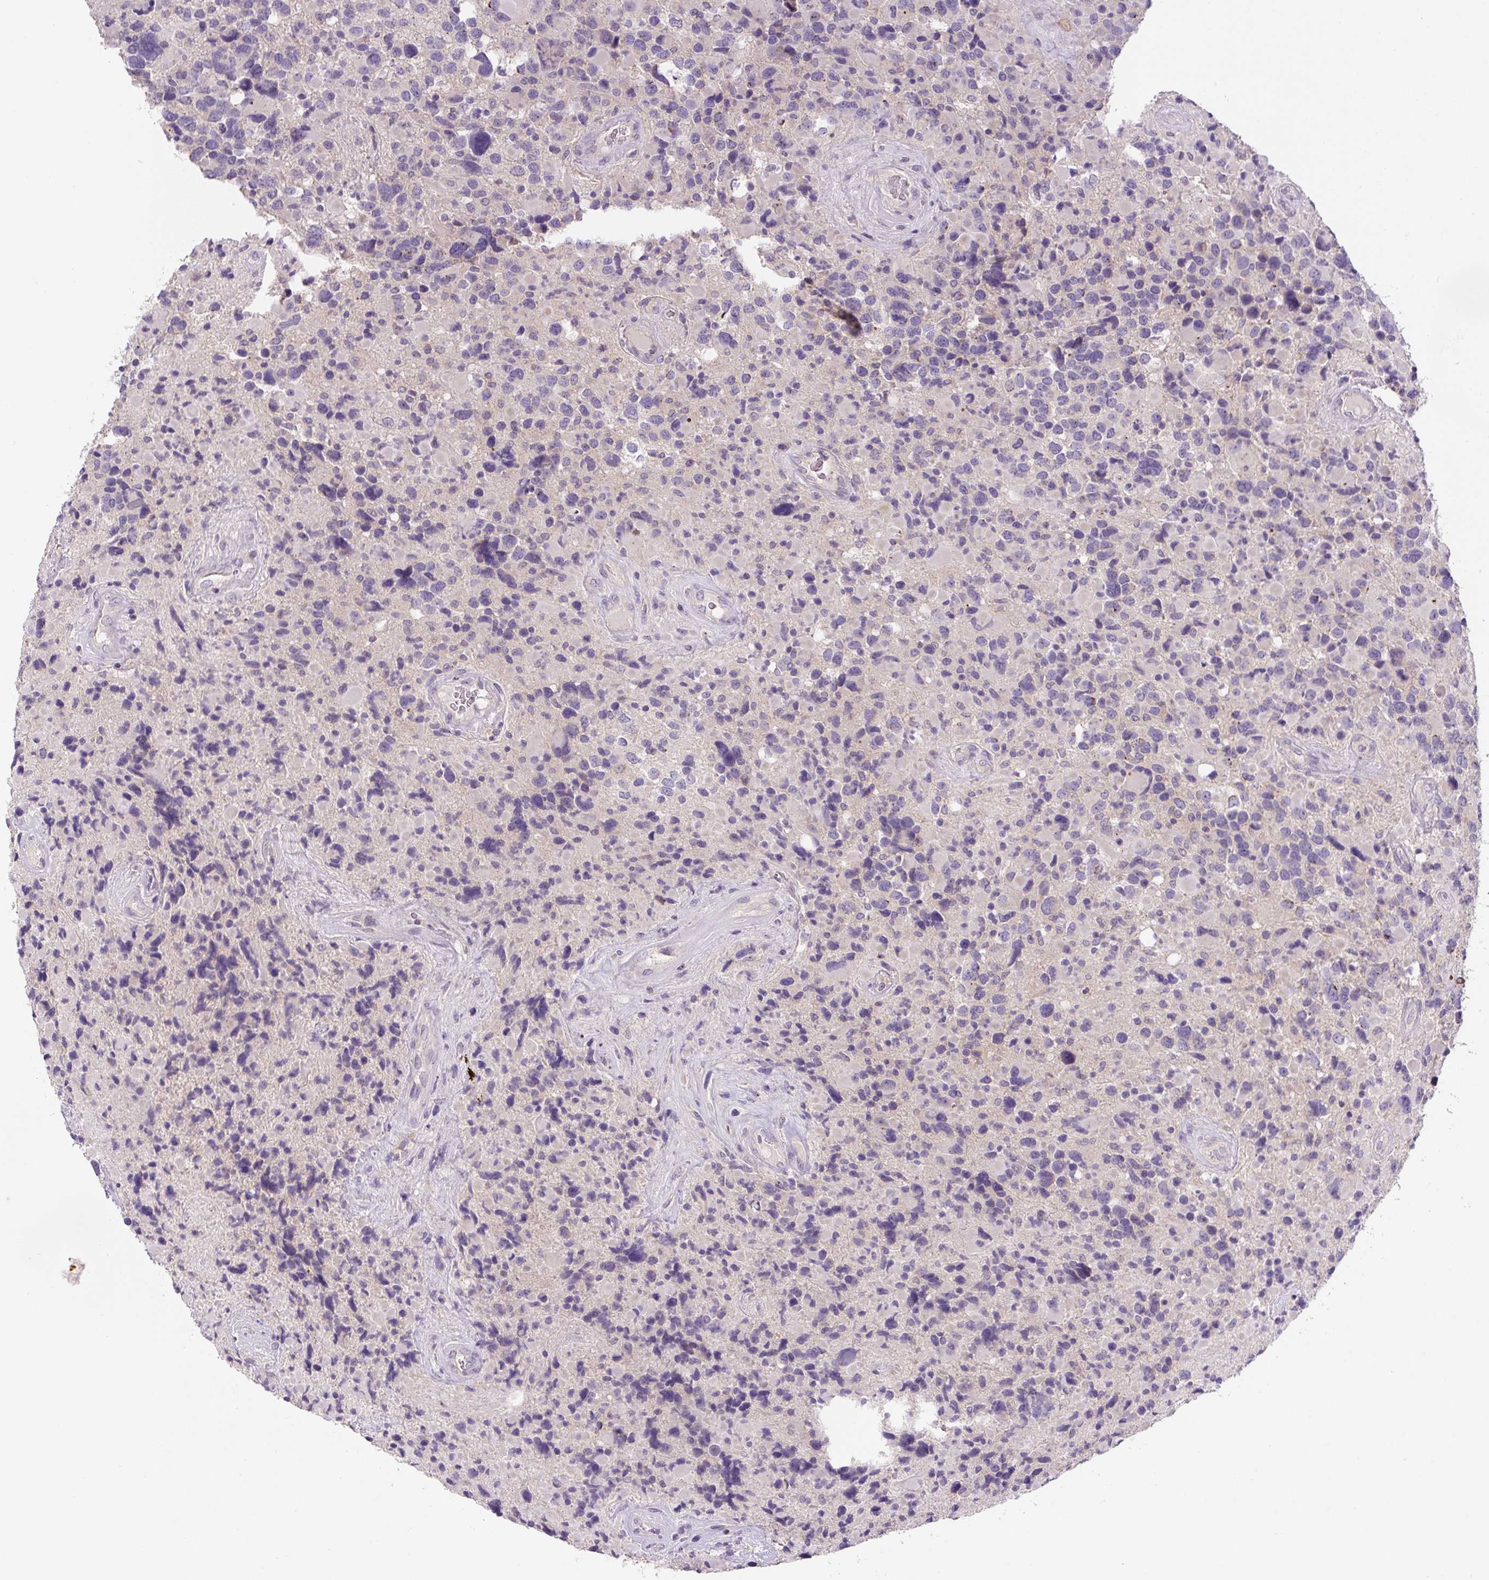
{"staining": {"intensity": "negative", "quantity": "none", "location": "none"}, "tissue": "glioma", "cell_type": "Tumor cells", "image_type": "cancer", "snomed": [{"axis": "morphology", "description": "Glioma, malignant, High grade"}, {"axis": "topography", "description": "Brain"}], "caption": "Glioma stained for a protein using immunohistochemistry (IHC) exhibits no staining tumor cells.", "gene": "UBL3", "patient": {"sex": "female", "age": 40}}